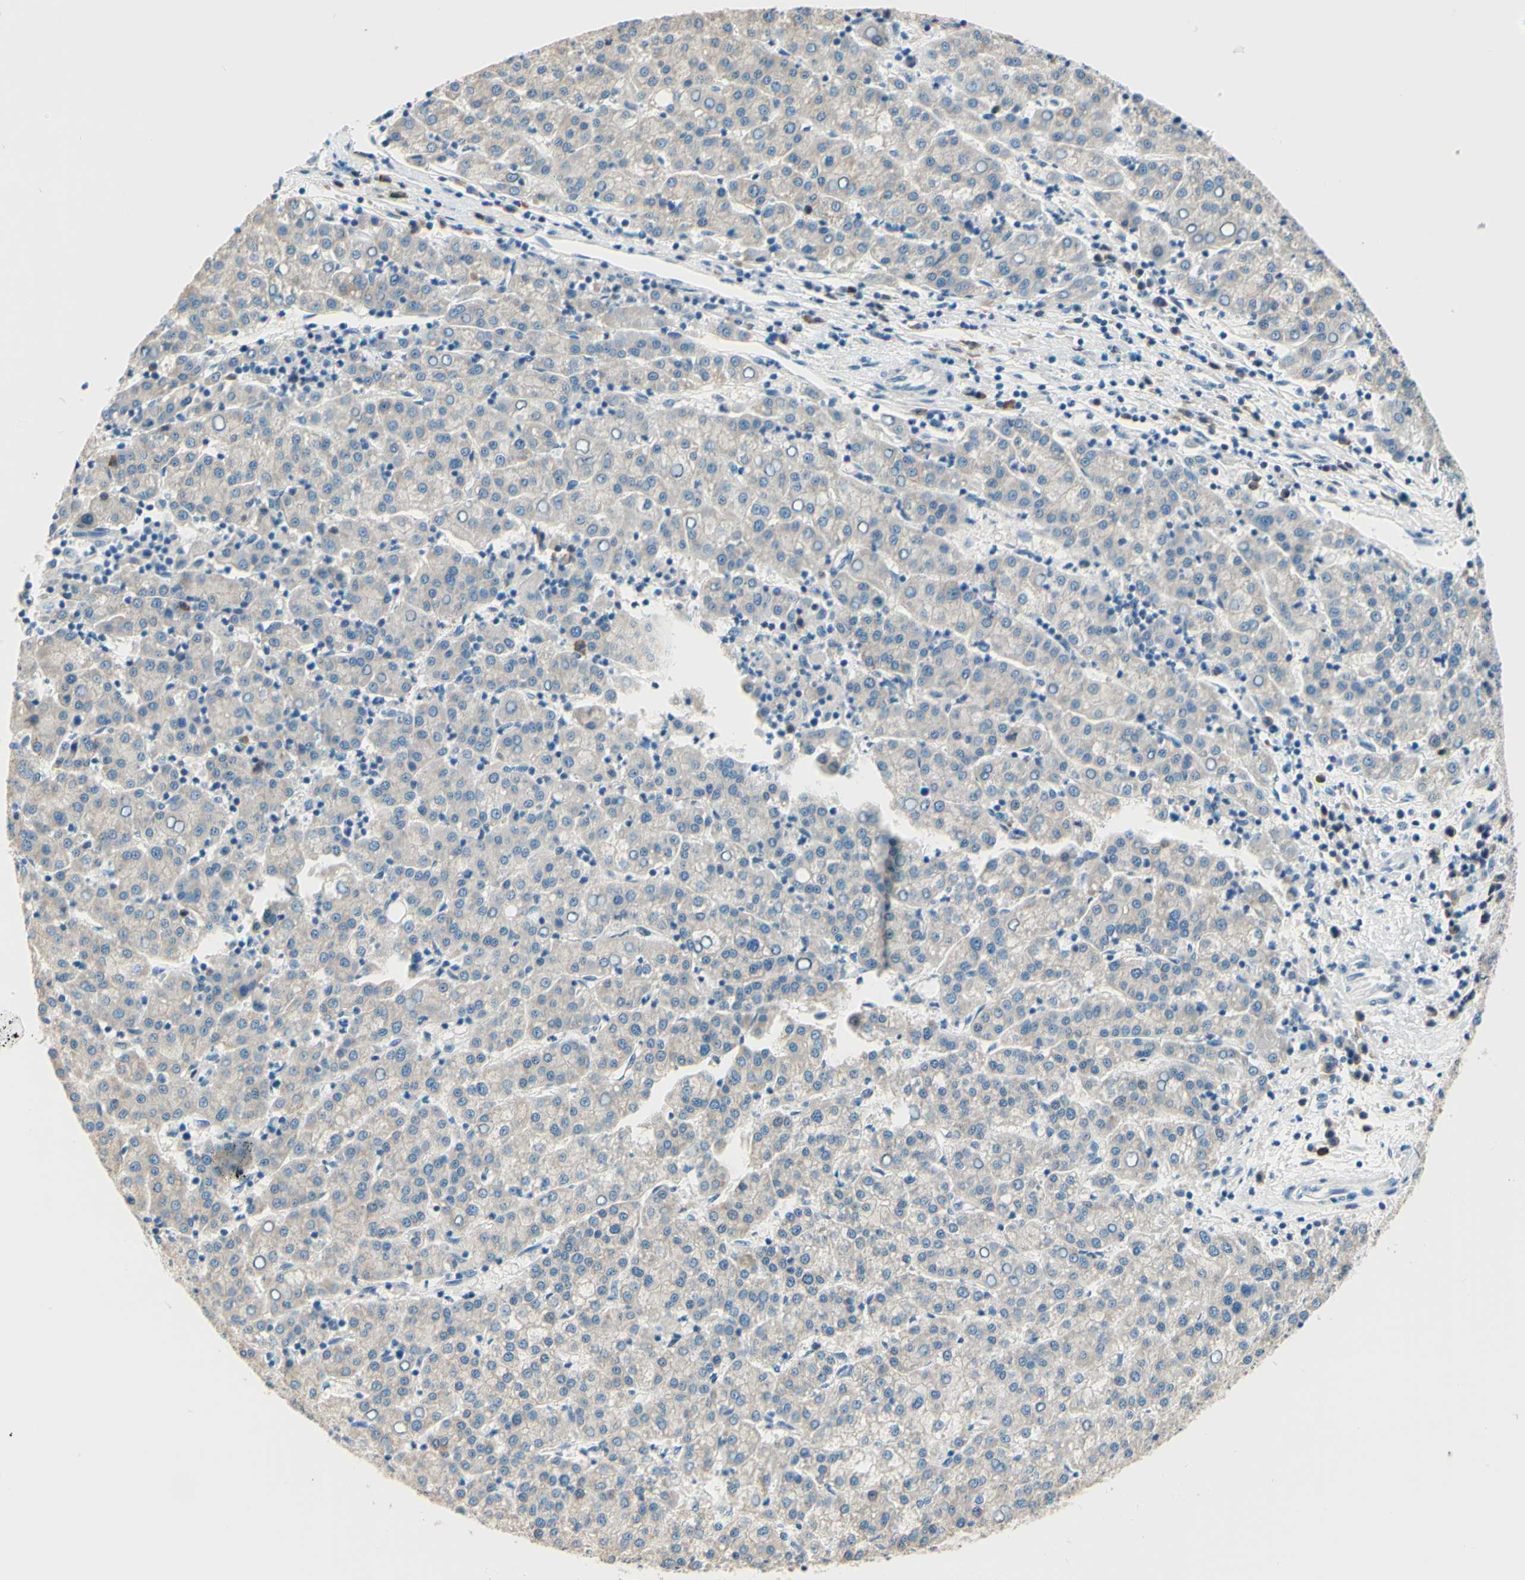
{"staining": {"intensity": "weak", "quantity": "25%-75%", "location": "cytoplasmic/membranous"}, "tissue": "liver cancer", "cell_type": "Tumor cells", "image_type": "cancer", "snomed": [{"axis": "morphology", "description": "Carcinoma, Hepatocellular, NOS"}, {"axis": "topography", "description": "Liver"}], "caption": "Immunohistochemistry micrograph of neoplastic tissue: human hepatocellular carcinoma (liver) stained using immunohistochemistry (IHC) reveals low levels of weak protein expression localized specifically in the cytoplasmic/membranous of tumor cells, appearing as a cytoplasmic/membranous brown color.", "gene": "PASD1", "patient": {"sex": "female", "age": 58}}